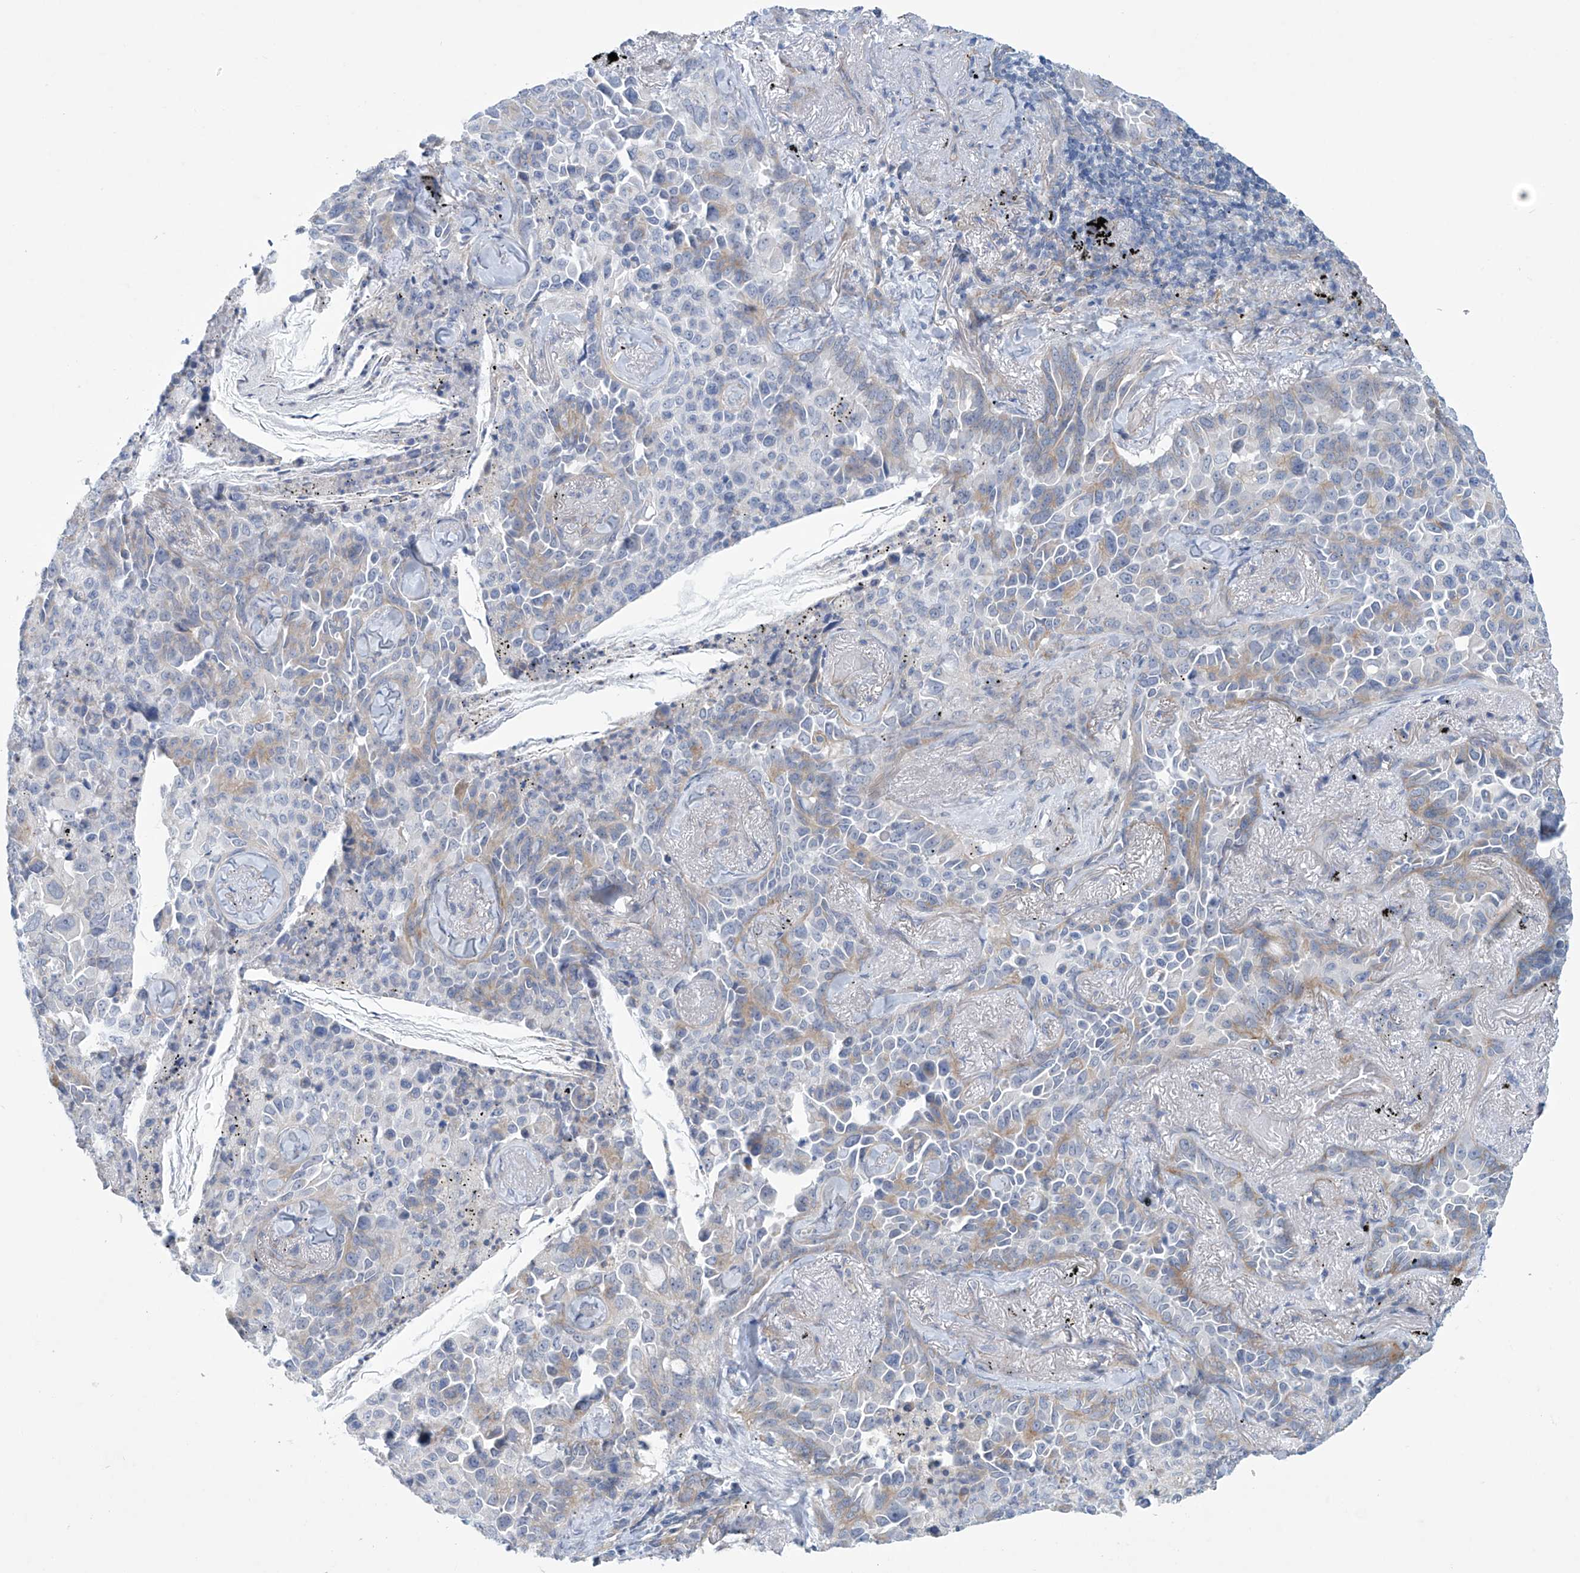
{"staining": {"intensity": "negative", "quantity": "none", "location": "none"}, "tissue": "lung cancer", "cell_type": "Tumor cells", "image_type": "cancer", "snomed": [{"axis": "morphology", "description": "Adenocarcinoma, NOS"}, {"axis": "topography", "description": "Lung"}], "caption": "A histopathology image of lung cancer (adenocarcinoma) stained for a protein exhibits no brown staining in tumor cells.", "gene": "ABHD13", "patient": {"sex": "female", "age": 67}}